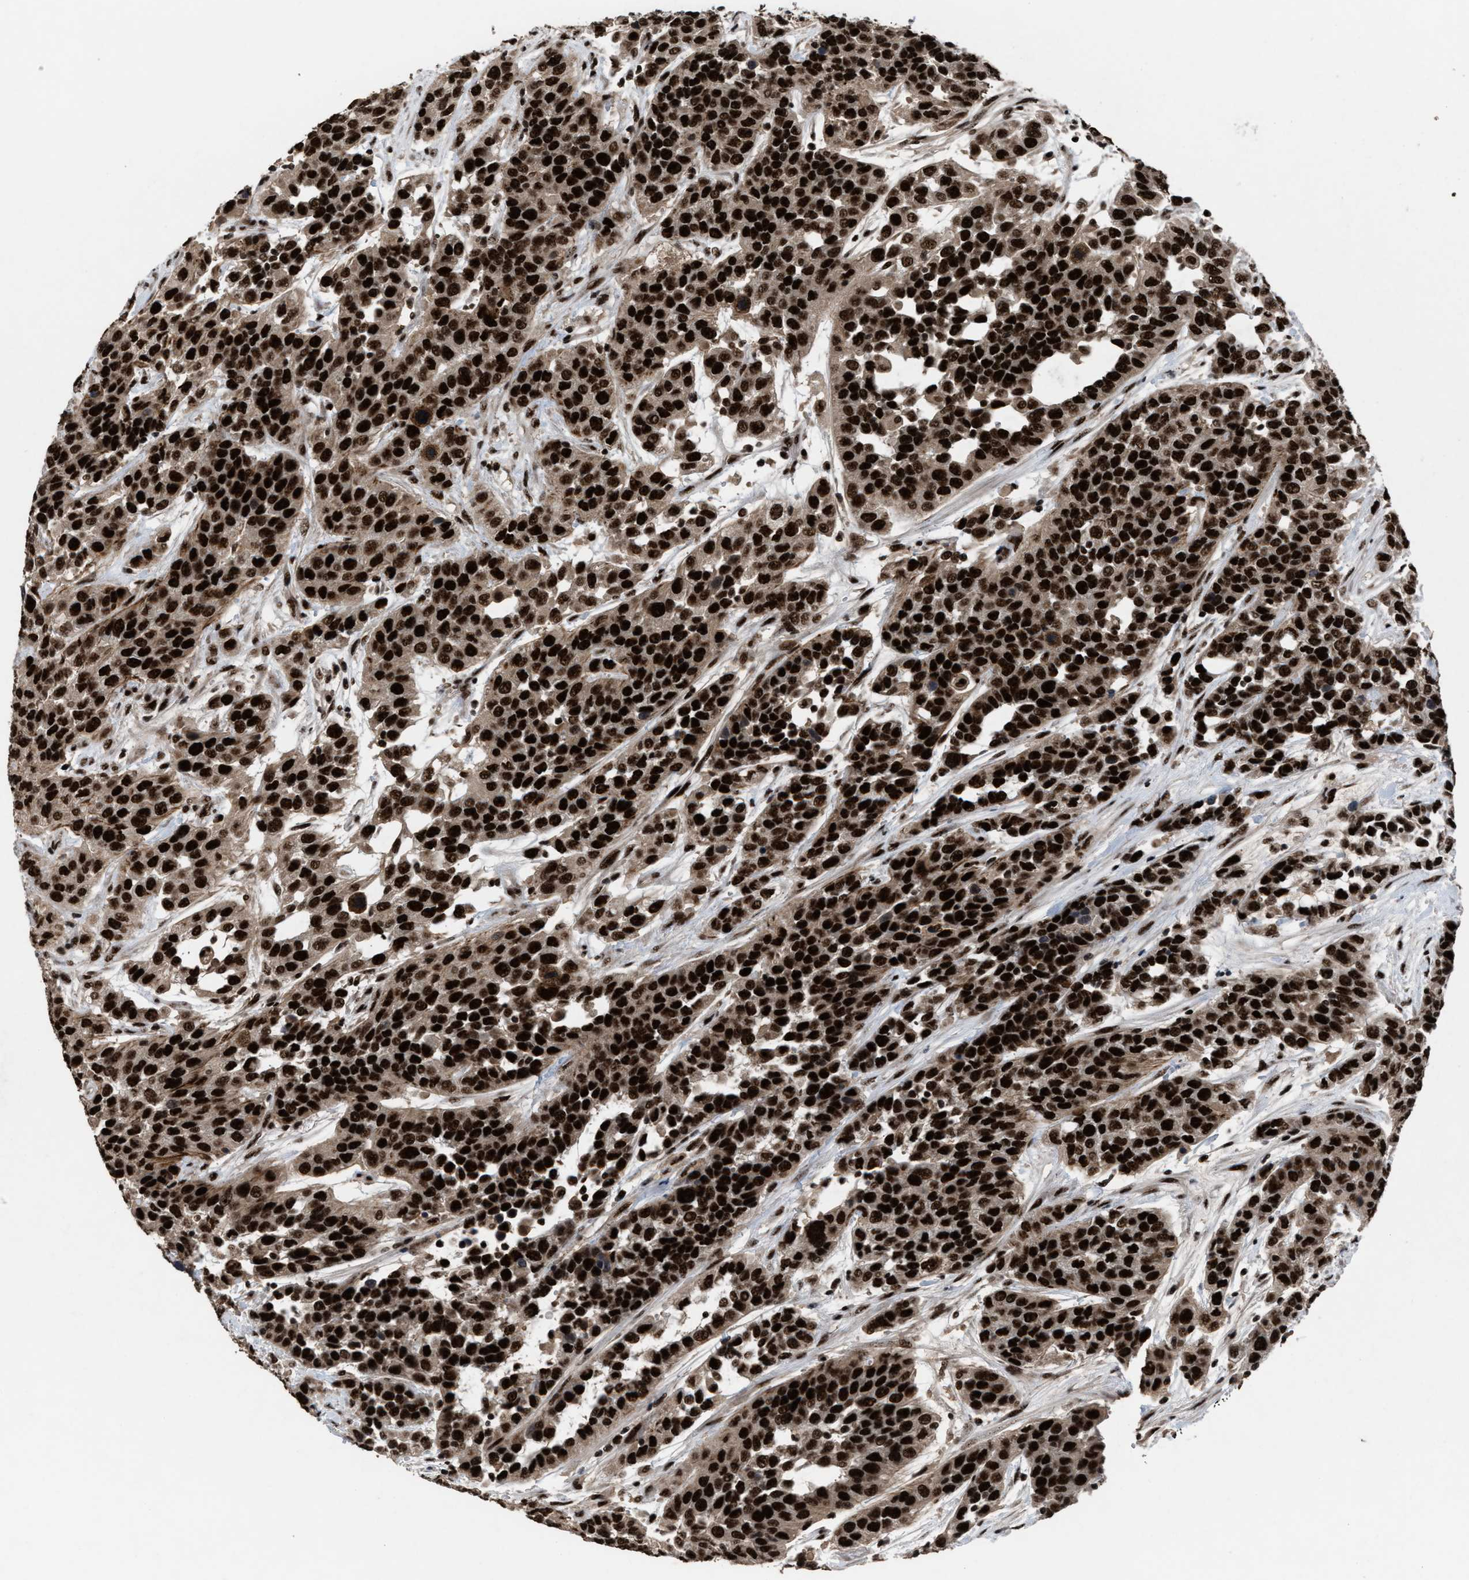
{"staining": {"intensity": "strong", "quantity": ">75%", "location": "cytoplasmic/membranous,nuclear"}, "tissue": "urothelial cancer", "cell_type": "Tumor cells", "image_type": "cancer", "snomed": [{"axis": "morphology", "description": "Urothelial carcinoma, High grade"}, {"axis": "topography", "description": "Urinary bladder"}], "caption": "The photomicrograph exhibits staining of urothelial cancer, revealing strong cytoplasmic/membranous and nuclear protein positivity (brown color) within tumor cells. The protein of interest is stained brown, and the nuclei are stained in blue (DAB (3,3'-diaminobenzidine) IHC with brightfield microscopy, high magnification).", "gene": "PRPF4", "patient": {"sex": "female", "age": 80}}